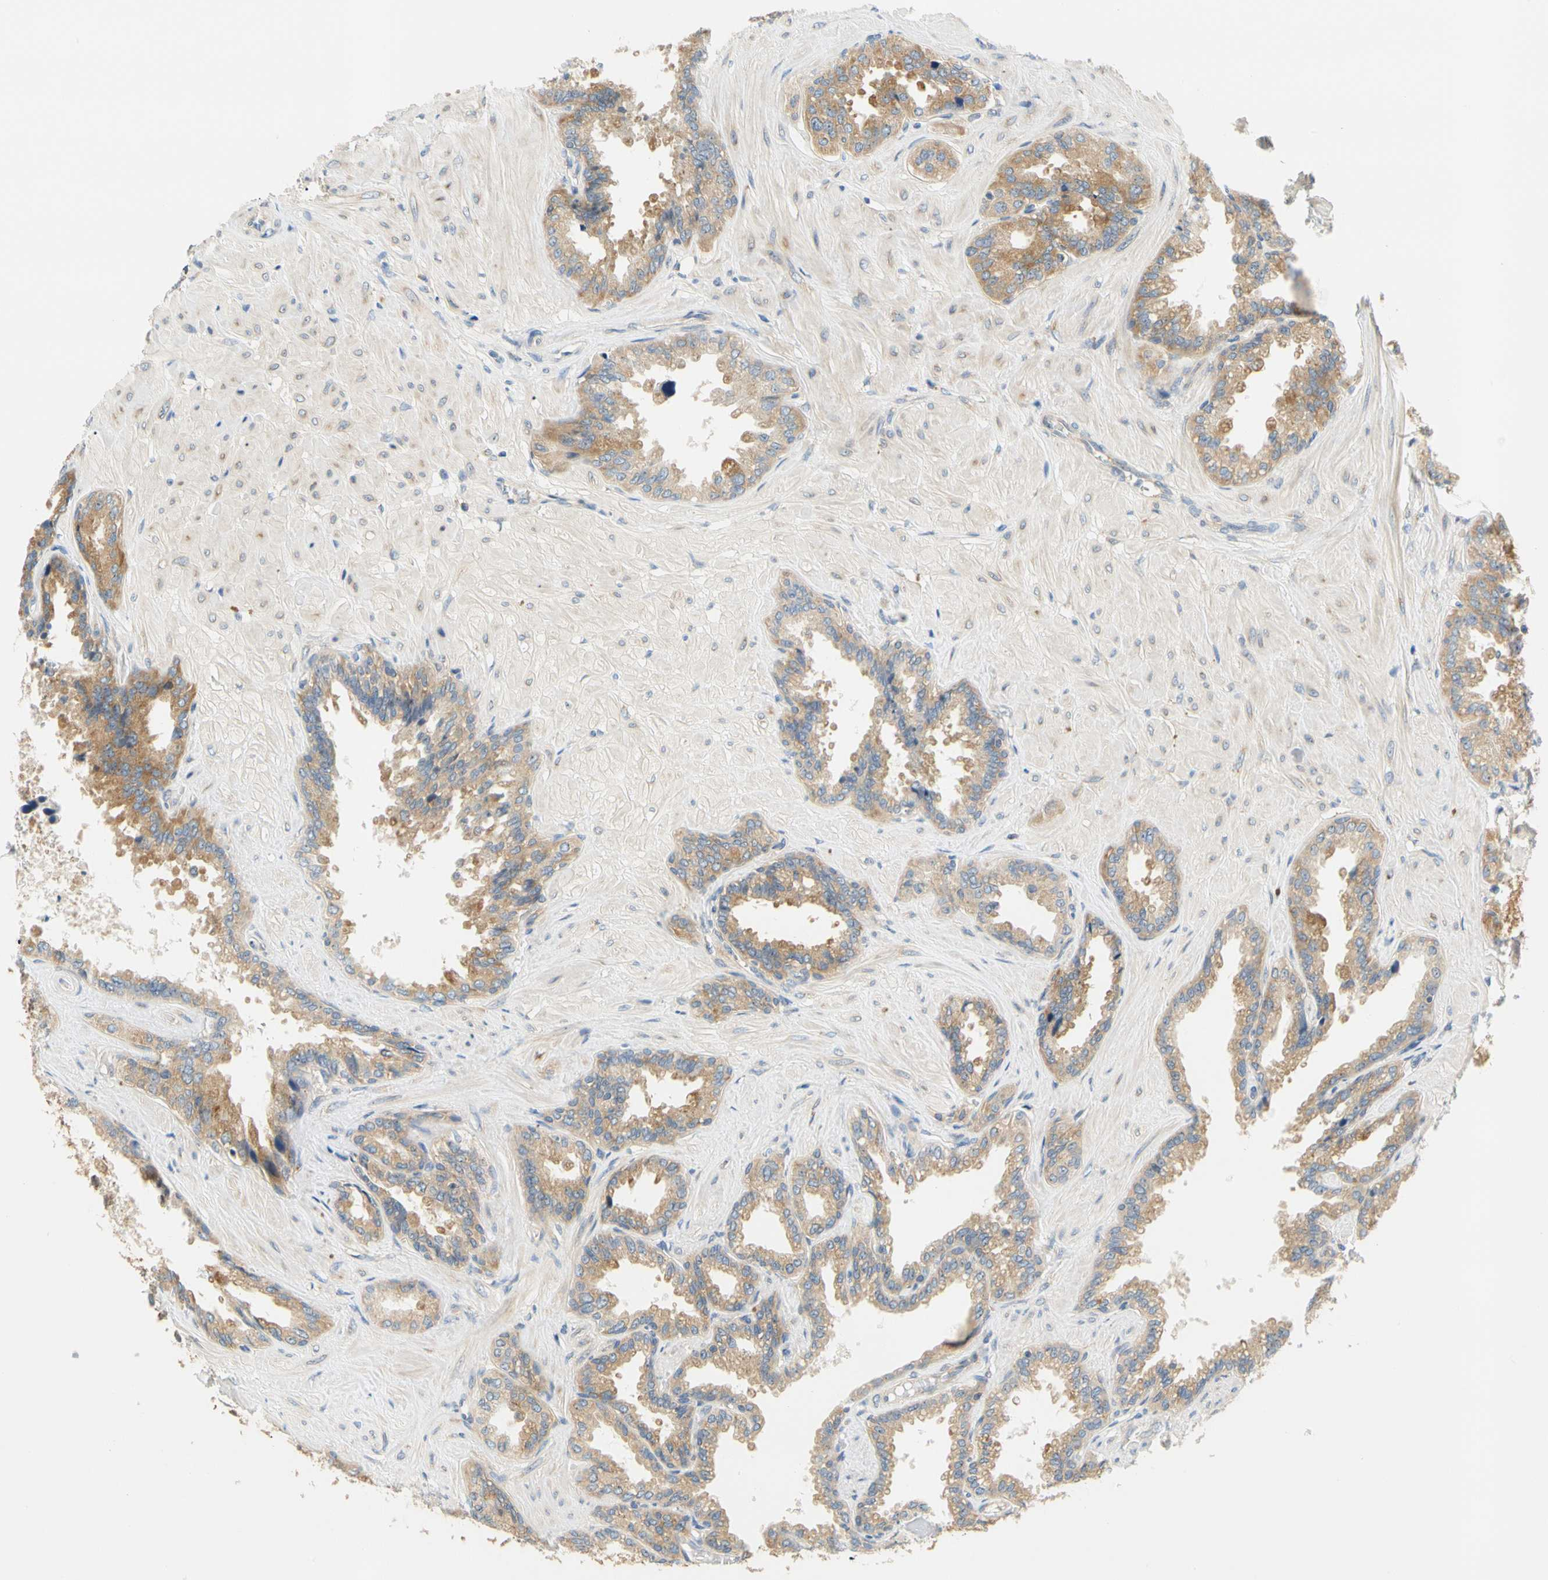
{"staining": {"intensity": "moderate", "quantity": ">75%", "location": "cytoplasmic/membranous"}, "tissue": "seminal vesicle", "cell_type": "Glandular cells", "image_type": "normal", "snomed": [{"axis": "morphology", "description": "Normal tissue, NOS"}, {"axis": "topography", "description": "Seminal veicle"}], "caption": "Glandular cells show medium levels of moderate cytoplasmic/membranous staining in about >75% of cells in unremarkable seminal vesicle.", "gene": "LRRC47", "patient": {"sex": "male", "age": 46}}